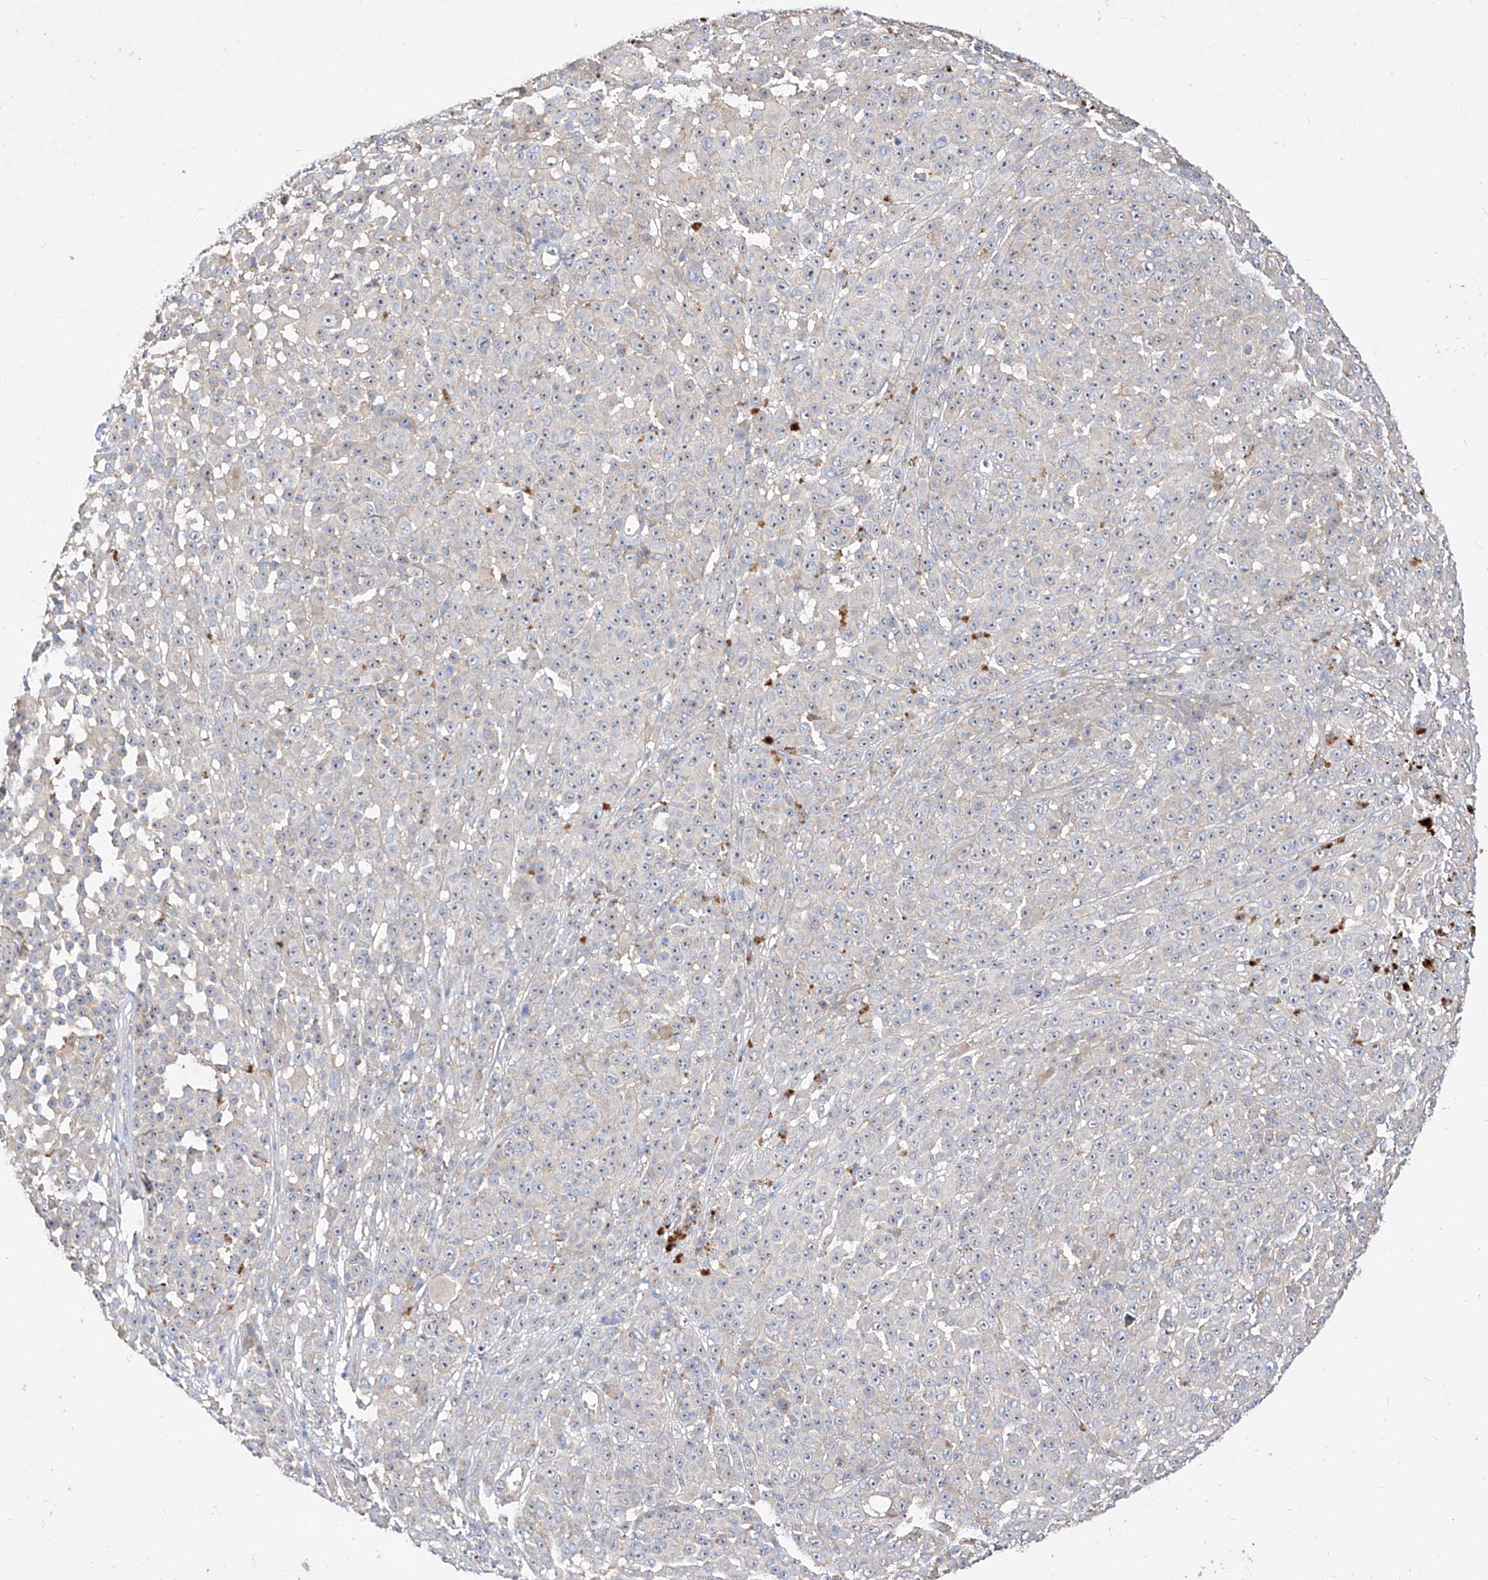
{"staining": {"intensity": "negative", "quantity": "none", "location": "none"}, "tissue": "melanoma", "cell_type": "Tumor cells", "image_type": "cancer", "snomed": [{"axis": "morphology", "description": "Malignant melanoma, NOS"}, {"axis": "topography", "description": "Skin"}], "caption": "Tumor cells show no significant protein staining in melanoma.", "gene": "DIRAS3", "patient": {"sex": "female", "age": 94}}